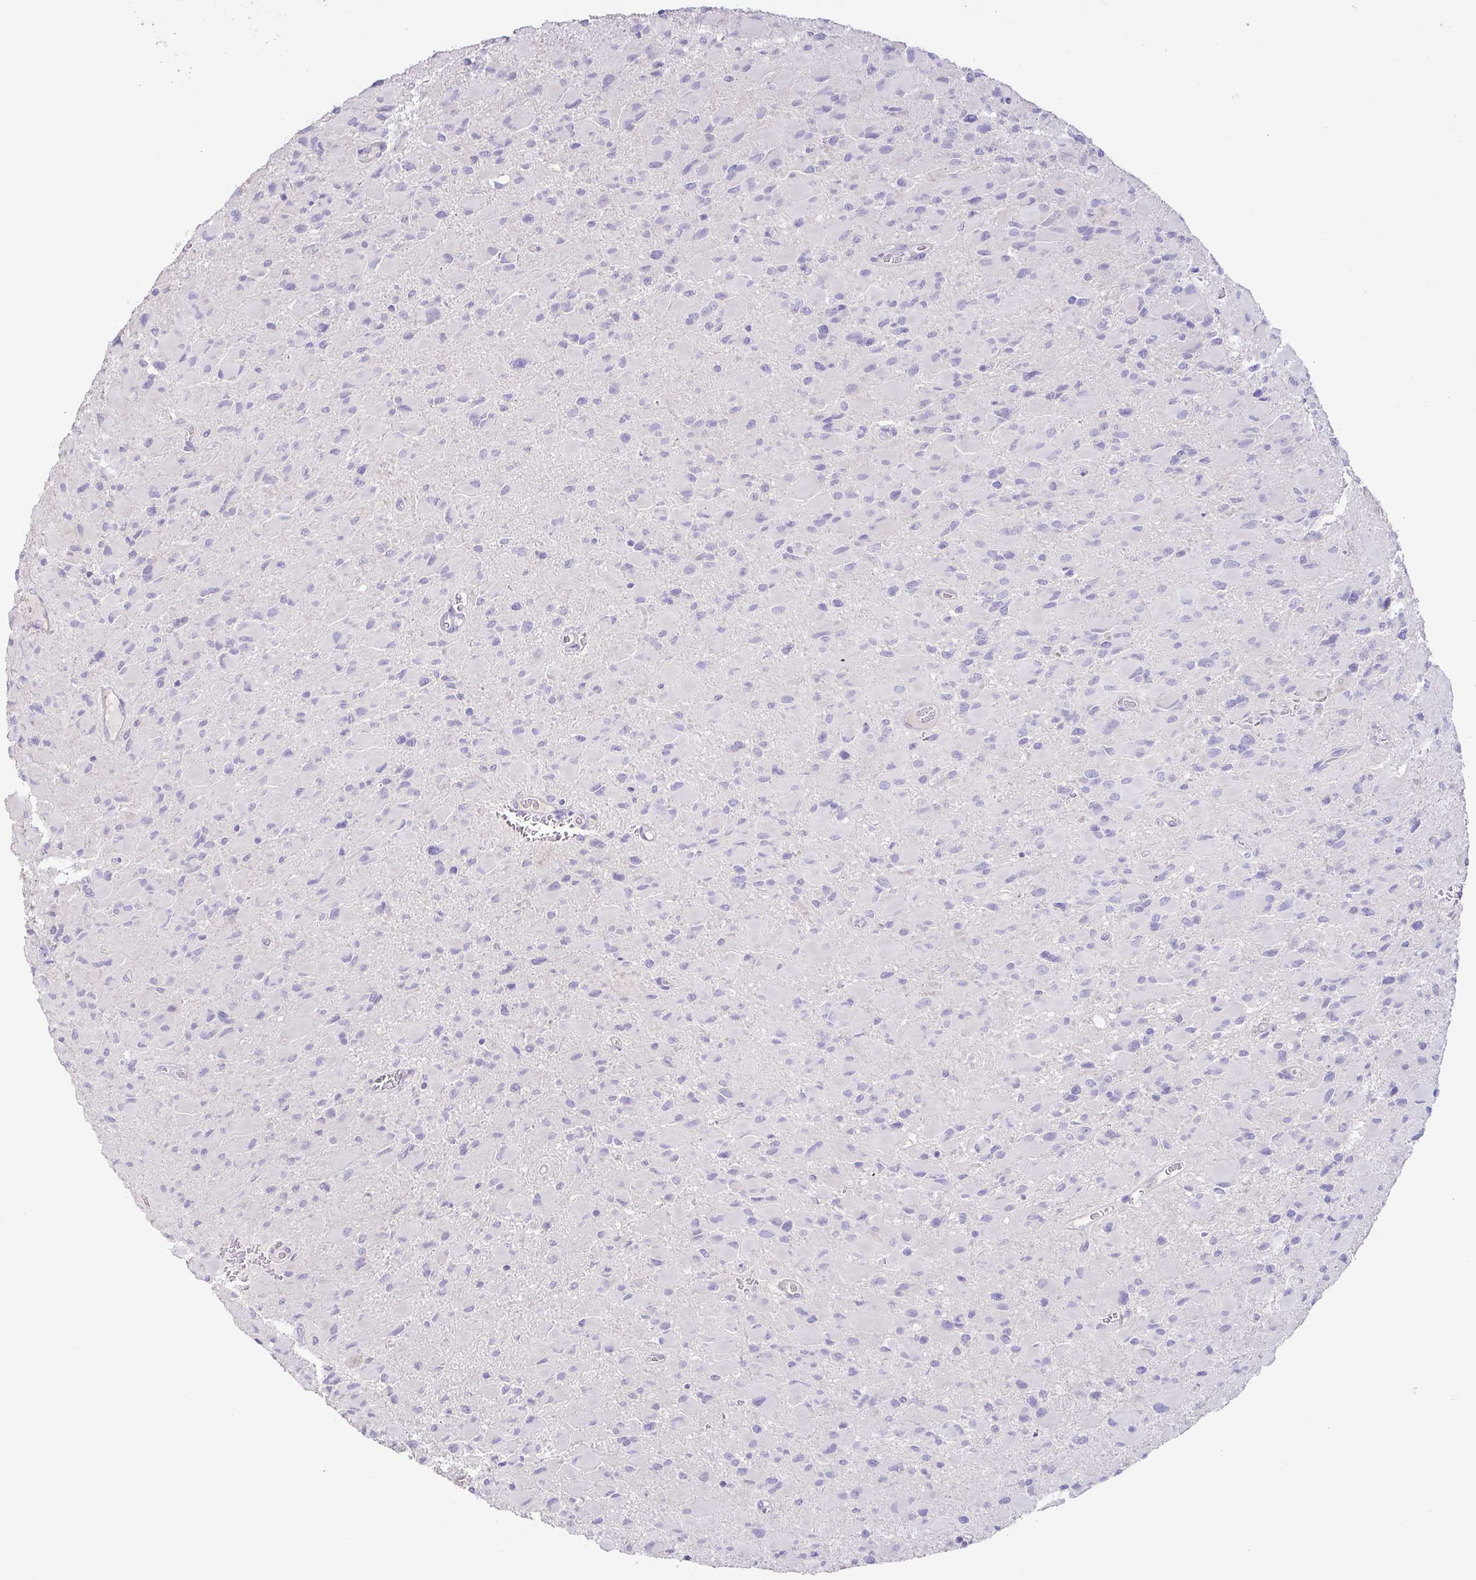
{"staining": {"intensity": "negative", "quantity": "none", "location": "none"}, "tissue": "glioma", "cell_type": "Tumor cells", "image_type": "cancer", "snomed": [{"axis": "morphology", "description": "Glioma, malignant, High grade"}, {"axis": "topography", "description": "Cerebral cortex"}], "caption": "Tumor cells show no significant protein expression in glioma.", "gene": "PYGM", "patient": {"sex": "female", "age": 36}}